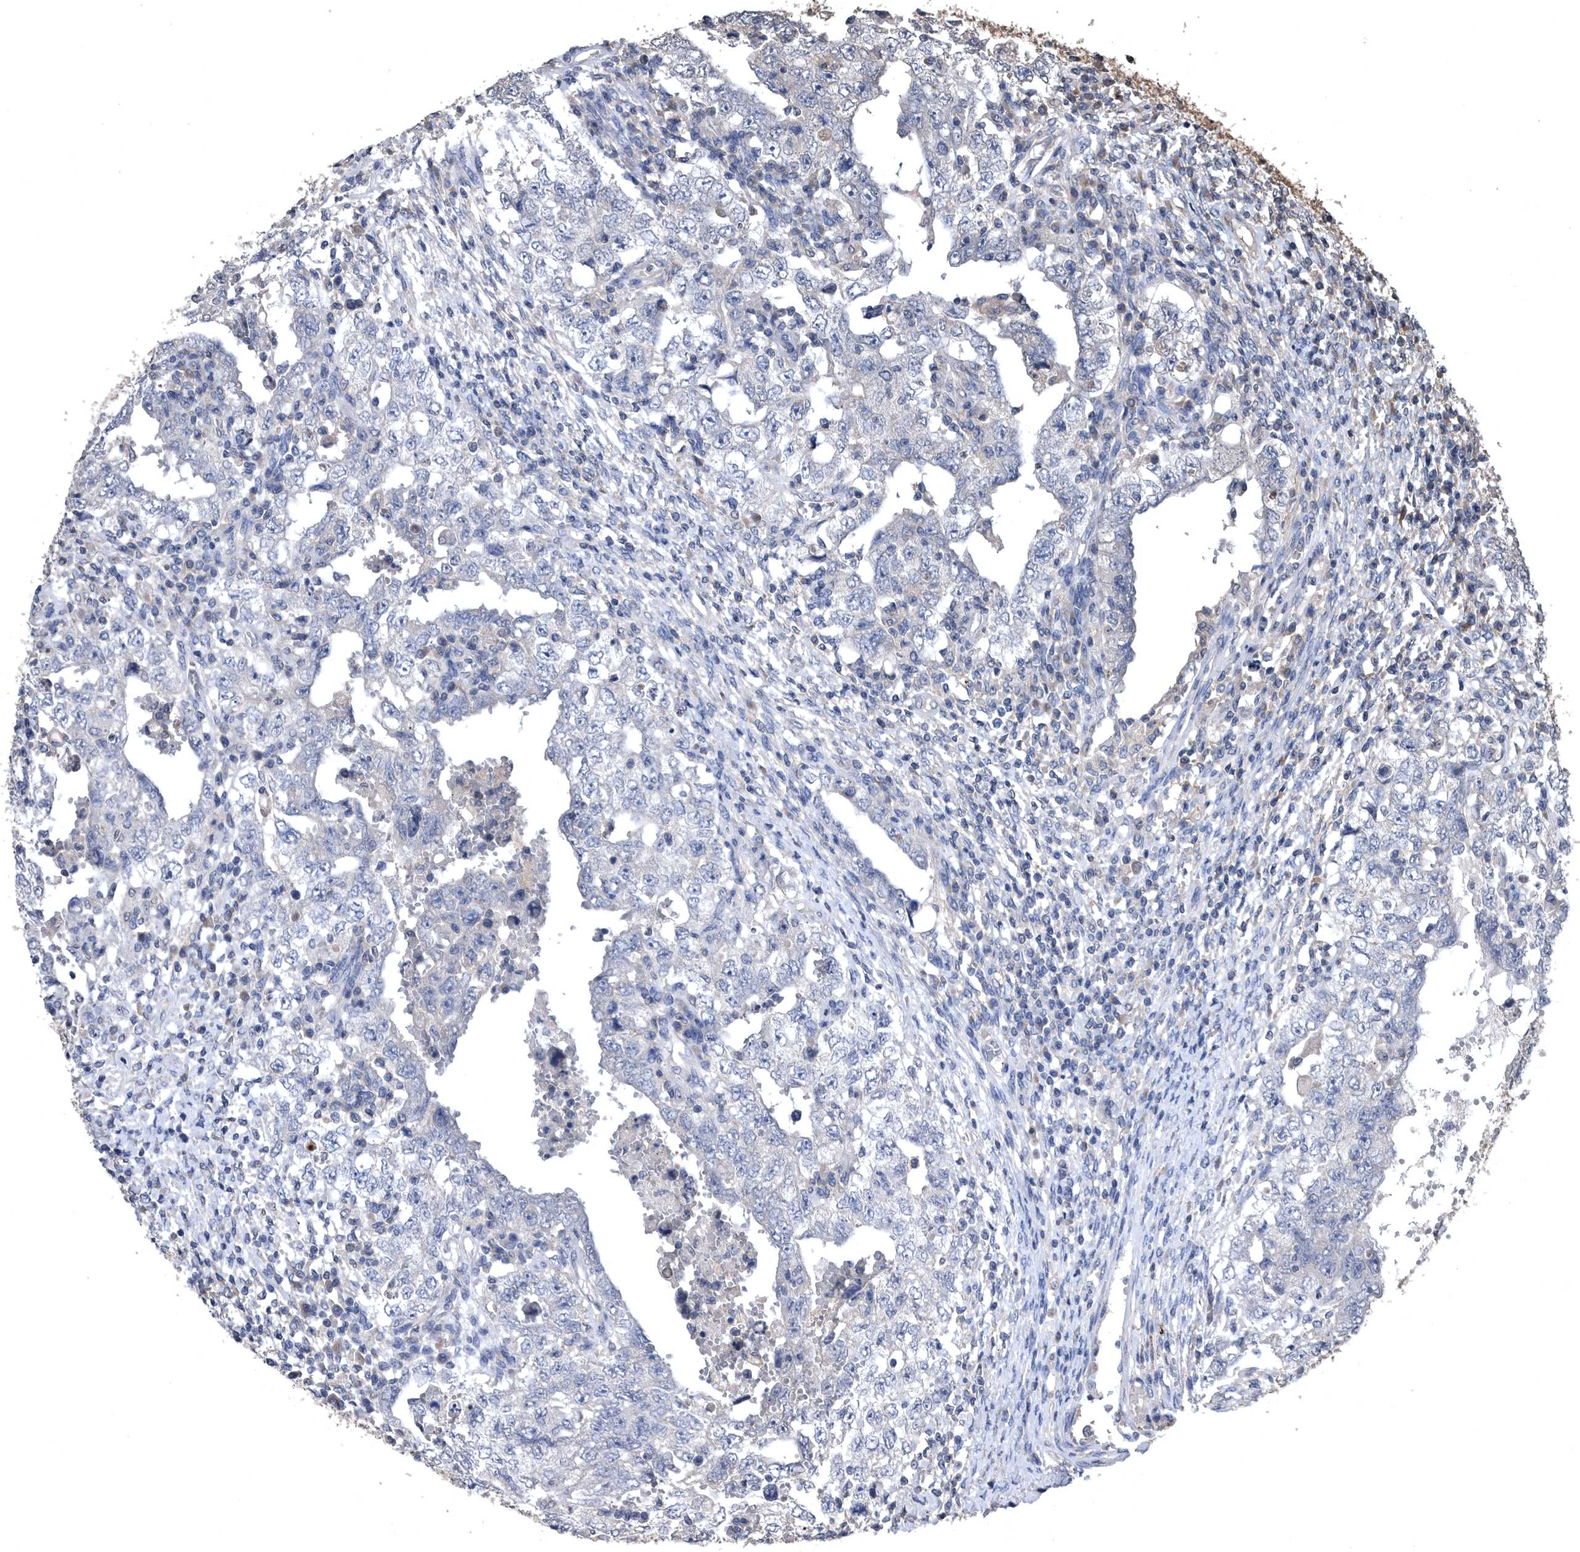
{"staining": {"intensity": "negative", "quantity": "none", "location": "none"}, "tissue": "testis cancer", "cell_type": "Tumor cells", "image_type": "cancer", "snomed": [{"axis": "morphology", "description": "Carcinoma, Embryonal, NOS"}, {"axis": "topography", "description": "Testis"}], "caption": "High magnification brightfield microscopy of embryonal carcinoma (testis) stained with DAB (brown) and counterstained with hematoxylin (blue): tumor cells show no significant positivity.", "gene": "NRBP1", "patient": {"sex": "male", "age": 26}}